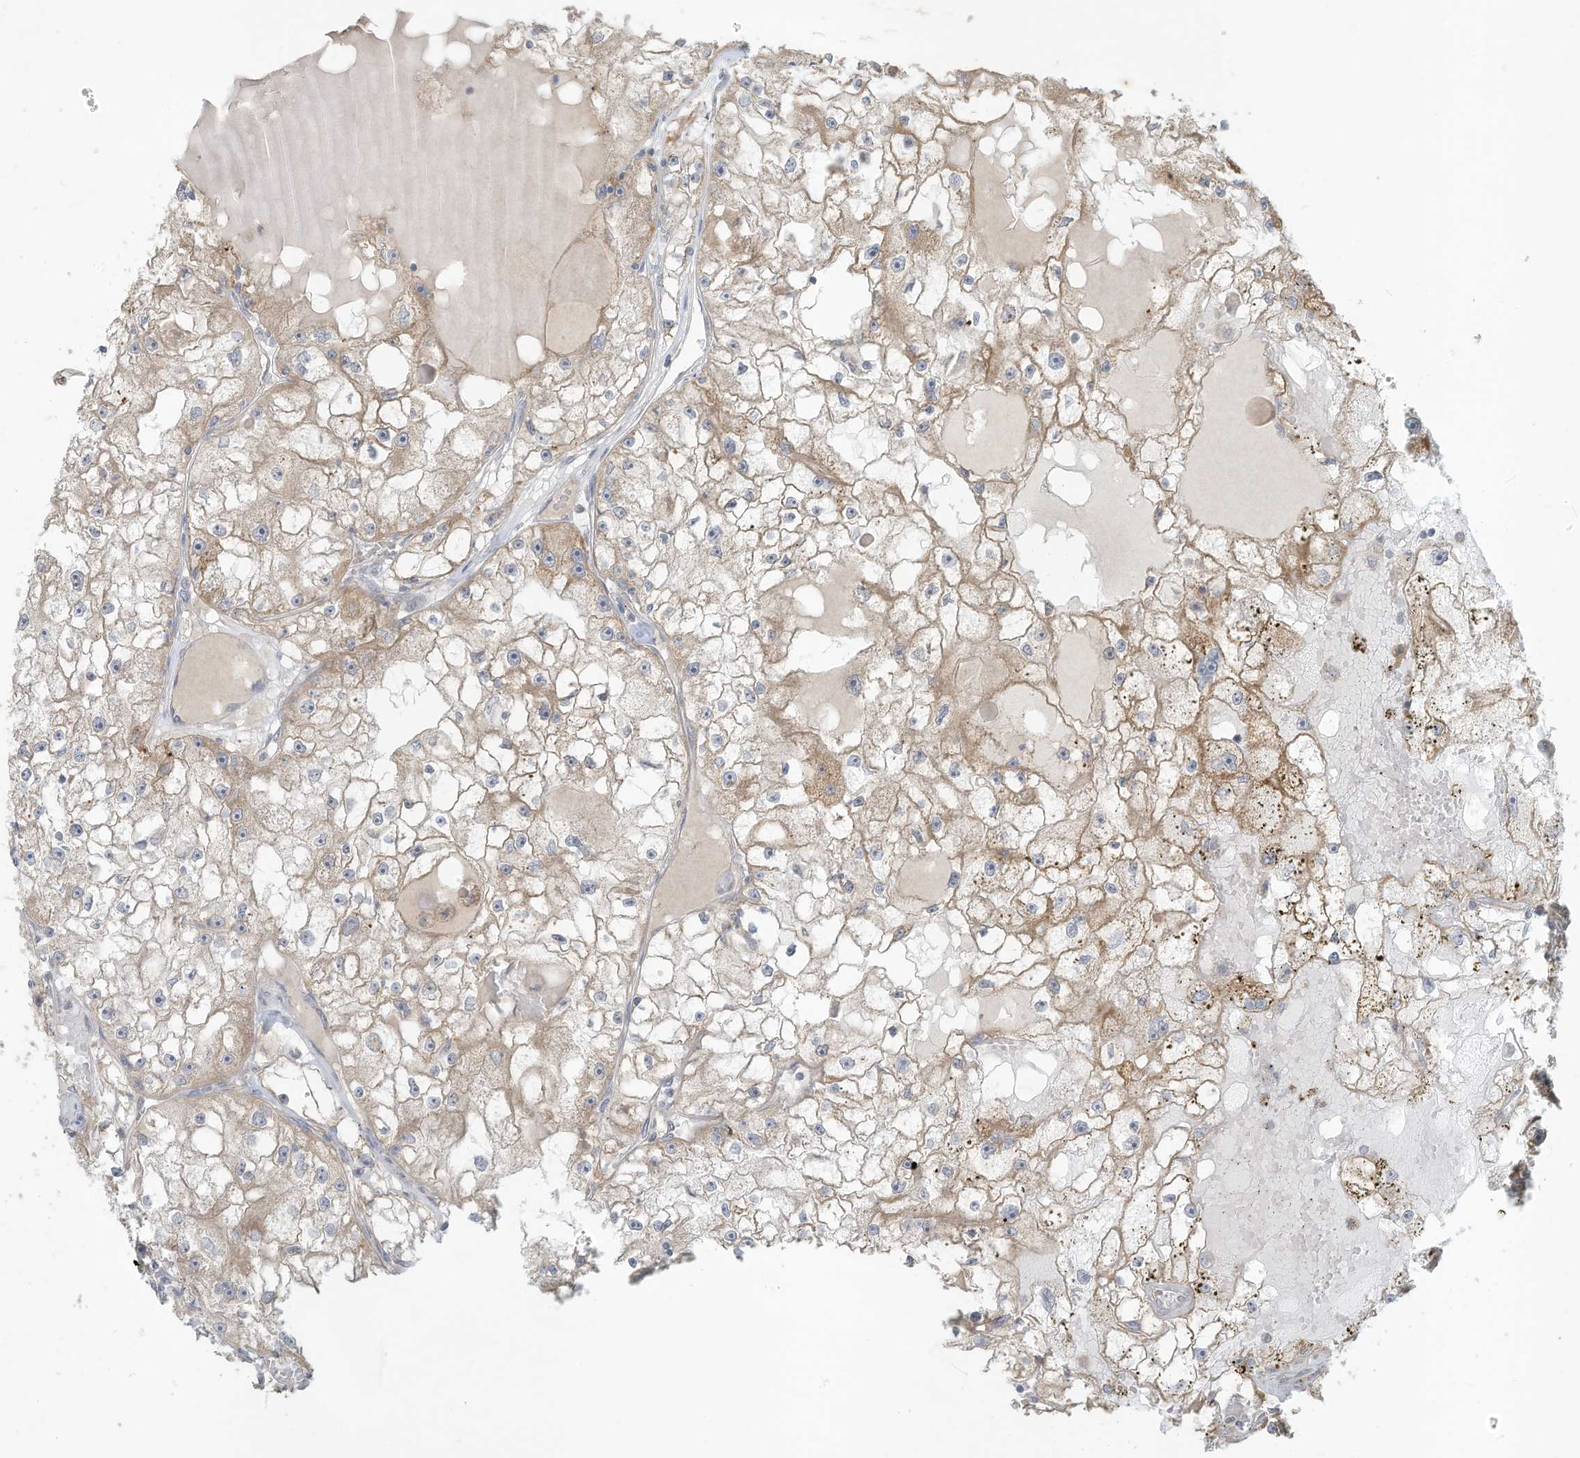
{"staining": {"intensity": "weak", "quantity": "25%-75%", "location": "cytoplasmic/membranous"}, "tissue": "renal cancer", "cell_type": "Tumor cells", "image_type": "cancer", "snomed": [{"axis": "morphology", "description": "Adenocarcinoma, NOS"}, {"axis": "topography", "description": "Kidney"}], "caption": "This micrograph demonstrates immunohistochemistry (IHC) staining of human renal cancer, with low weak cytoplasmic/membranous positivity in about 25%-75% of tumor cells.", "gene": "MAGIX", "patient": {"sex": "male", "age": 56}}